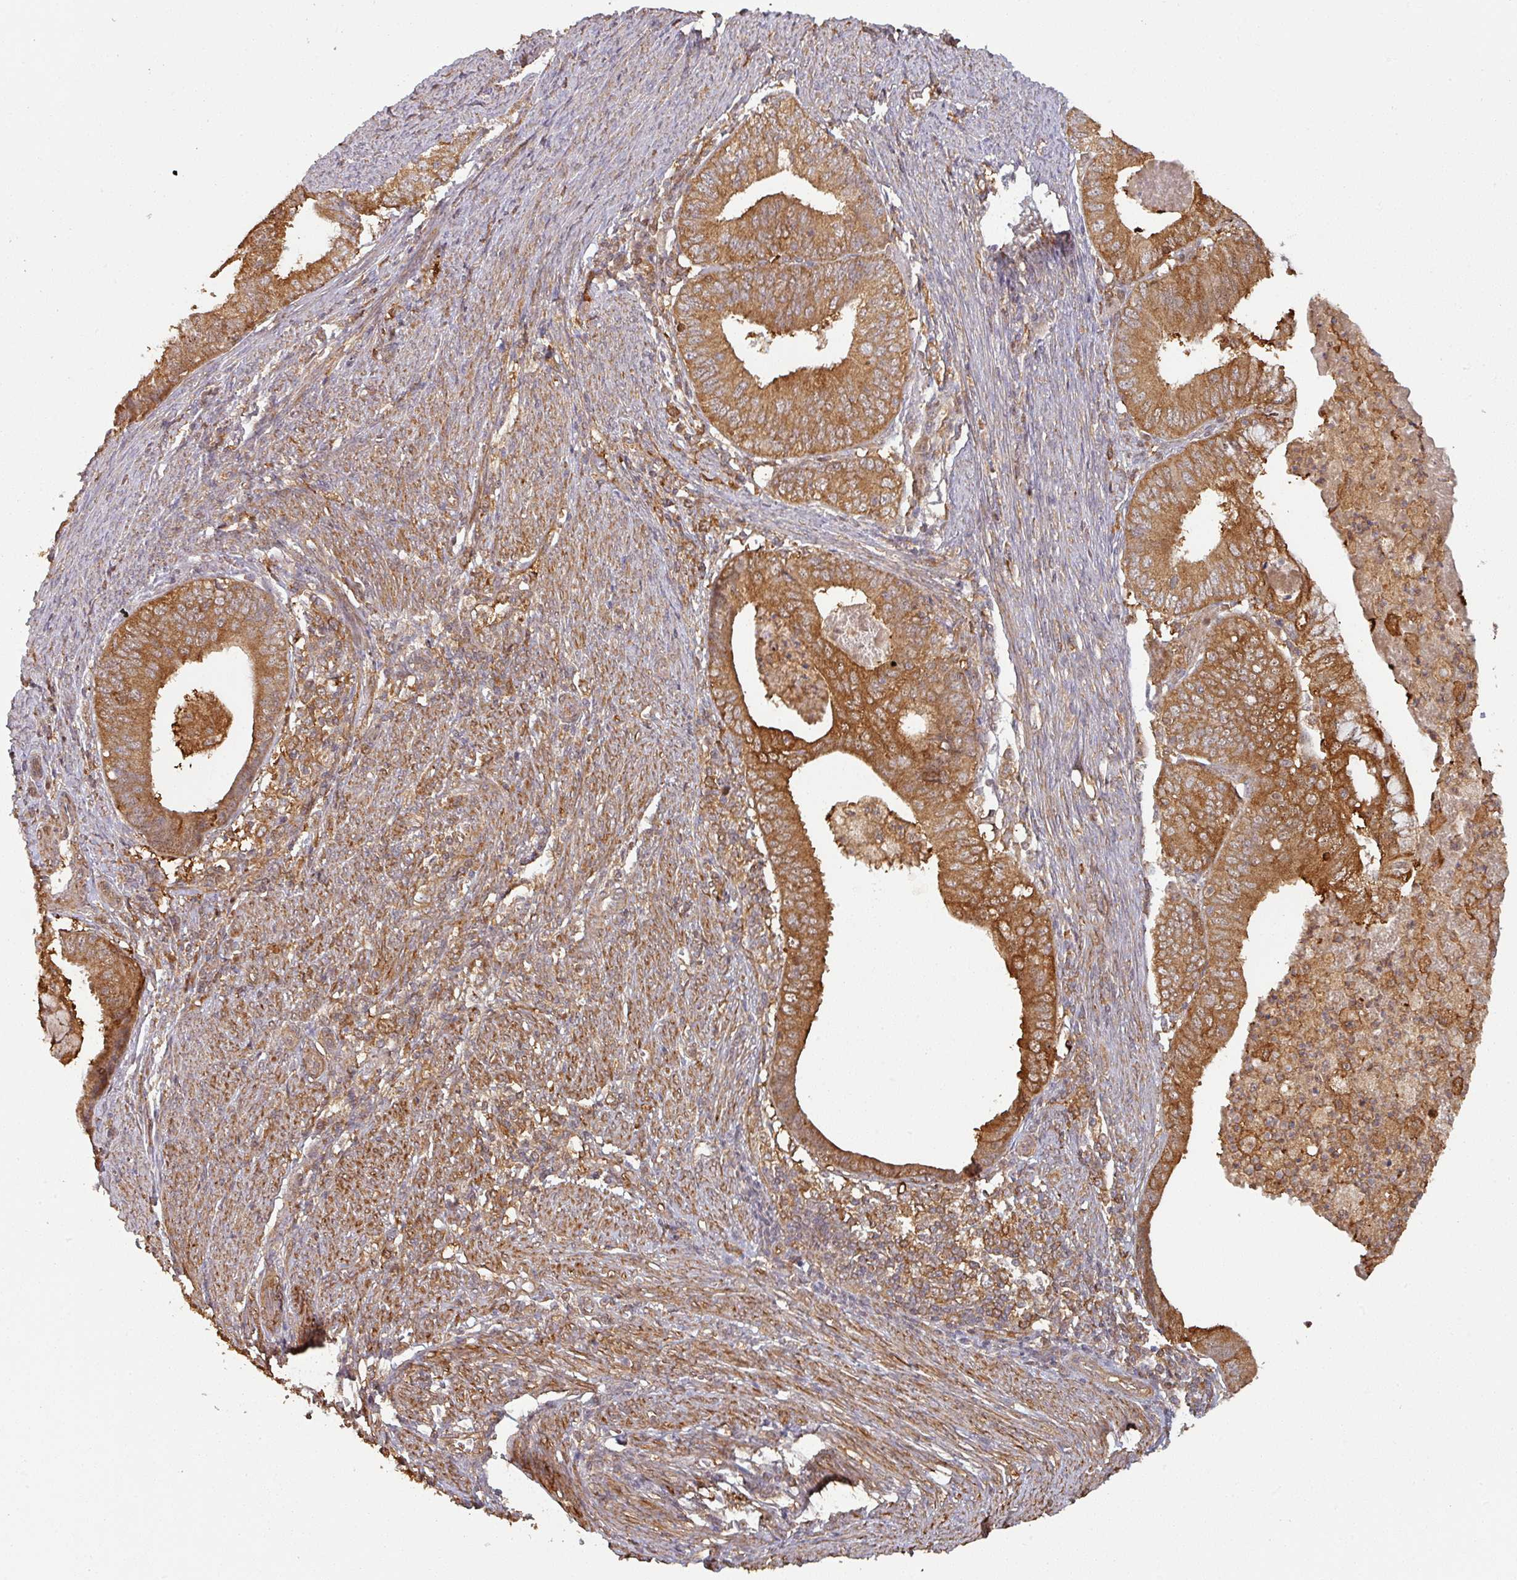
{"staining": {"intensity": "moderate", "quantity": ">75%", "location": "cytoplasmic/membranous"}, "tissue": "endometrial cancer", "cell_type": "Tumor cells", "image_type": "cancer", "snomed": [{"axis": "morphology", "description": "Adenocarcinoma, NOS"}, {"axis": "topography", "description": "Endometrium"}], "caption": "Endometrial adenocarcinoma stained with immunohistochemistry (IHC) demonstrates moderate cytoplasmic/membranous expression in approximately >75% of tumor cells.", "gene": "ZNF322", "patient": {"sex": "female", "age": 57}}